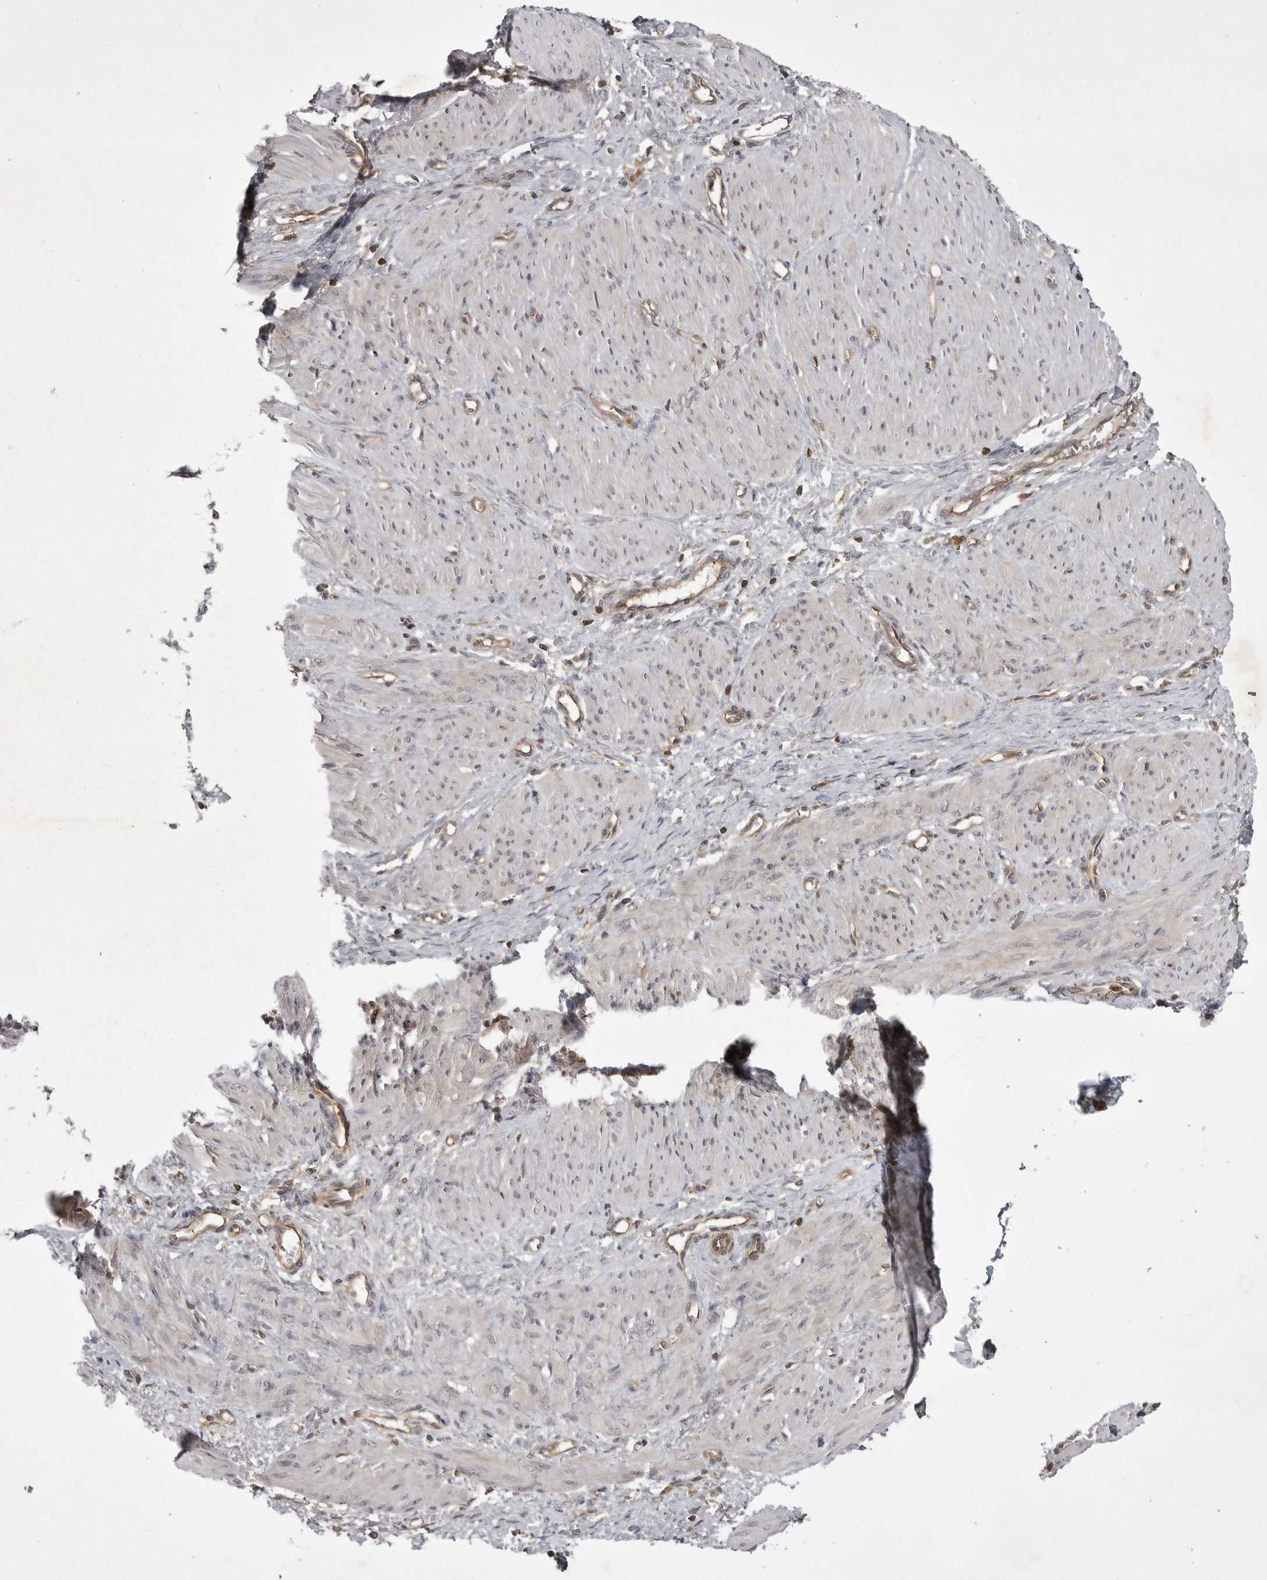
{"staining": {"intensity": "weak", "quantity": "25%-75%", "location": "cytoplasmic/membranous"}, "tissue": "smooth muscle", "cell_type": "Smooth muscle cells", "image_type": "normal", "snomed": [{"axis": "morphology", "description": "Normal tissue, NOS"}, {"axis": "topography", "description": "Endometrium"}], "caption": "Smooth muscle cells reveal low levels of weak cytoplasmic/membranous staining in approximately 25%-75% of cells in normal human smooth muscle.", "gene": "STK24", "patient": {"sex": "female", "age": 33}}